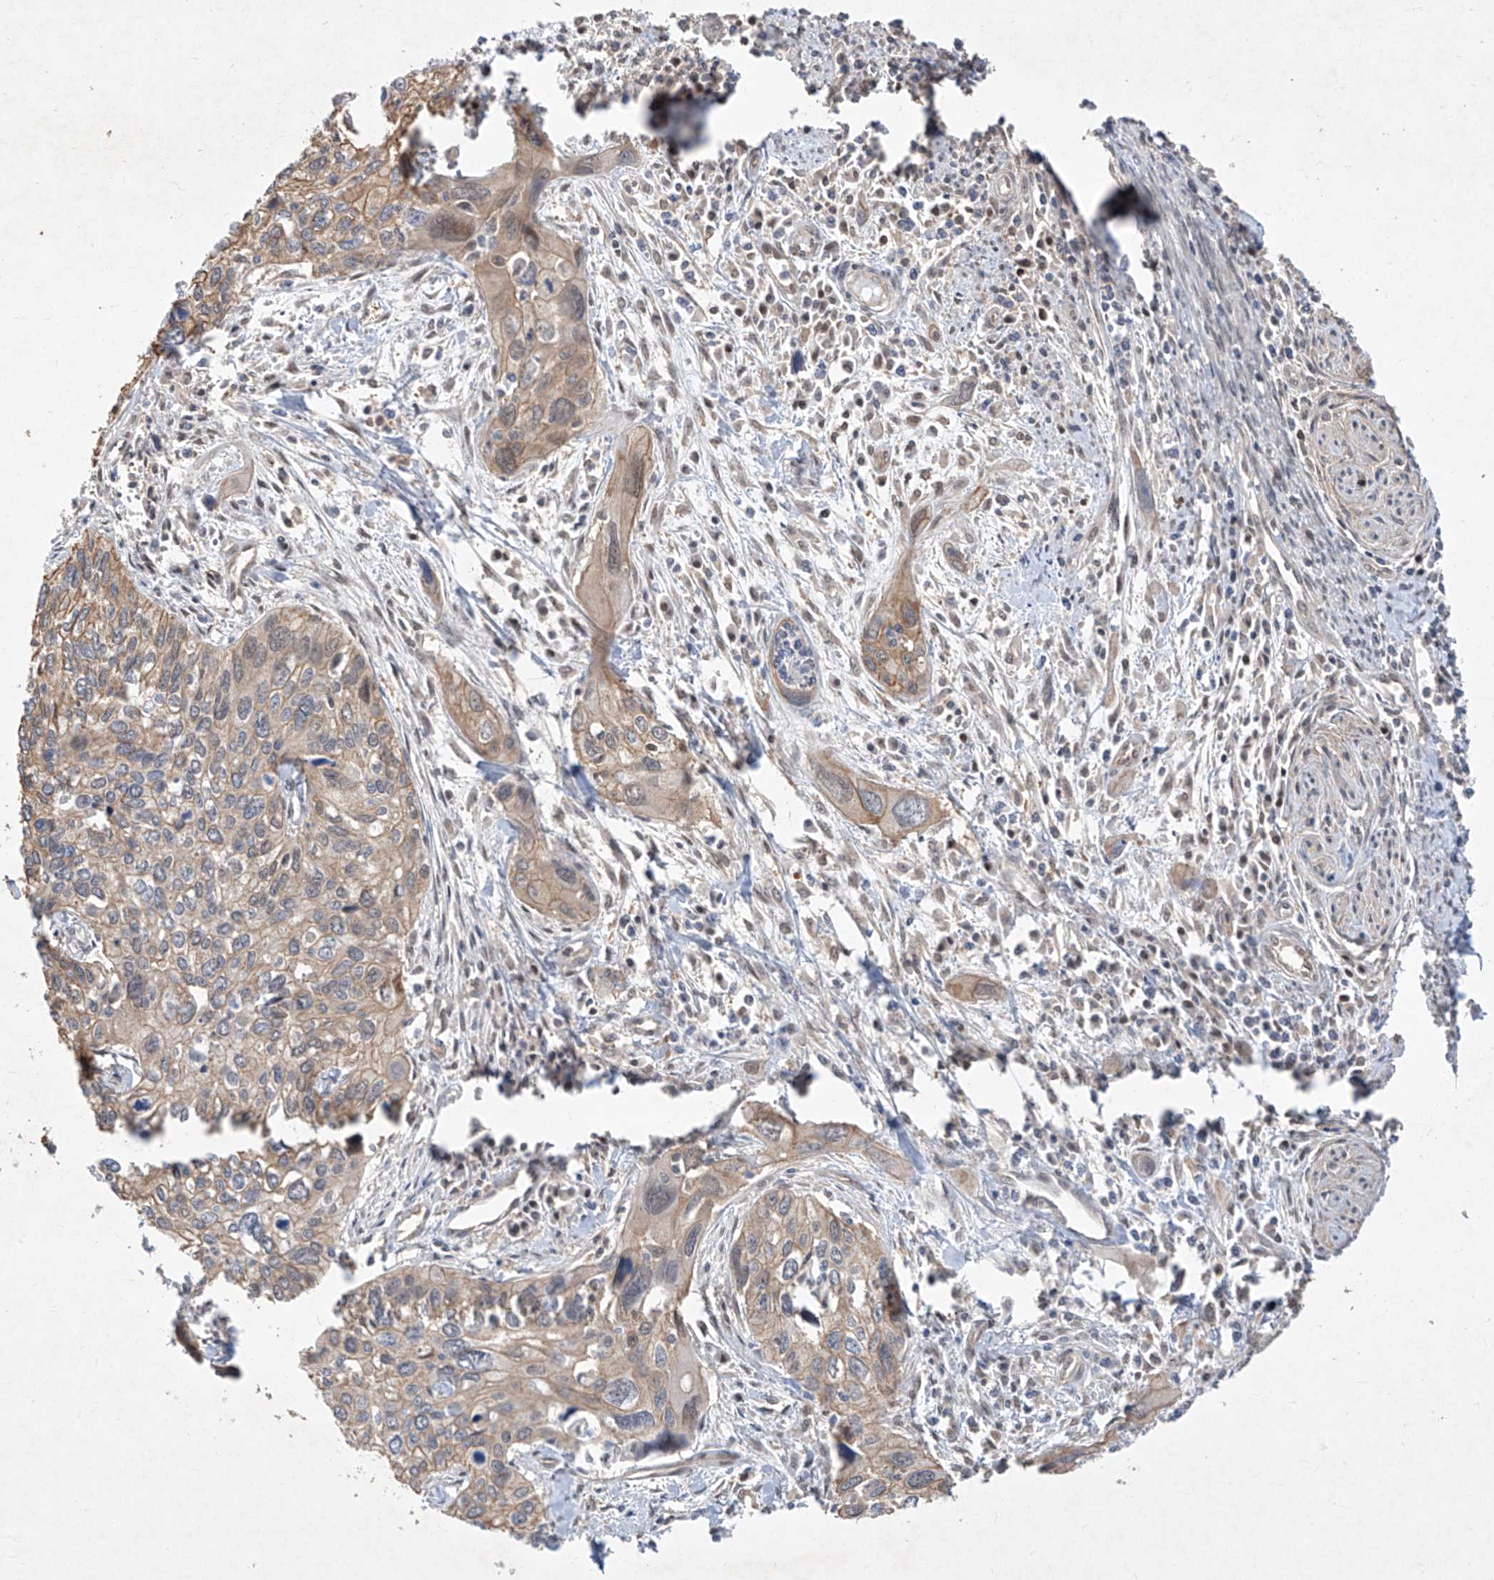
{"staining": {"intensity": "moderate", "quantity": "25%-75%", "location": "cytoplasmic/membranous"}, "tissue": "cervical cancer", "cell_type": "Tumor cells", "image_type": "cancer", "snomed": [{"axis": "morphology", "description": "Squamous cell carcinoma, NOS"}, {"axis": "topography", "description": "Cervix"}], "caption": "Protein staining exhibits moderate cytoplasmic/membranous staining in approximately 25%-75% of tumor cells in cervical squamous cell carcinoma.", "gene": "ZNF358", "patient": {"sex": "female", "age": 55}}